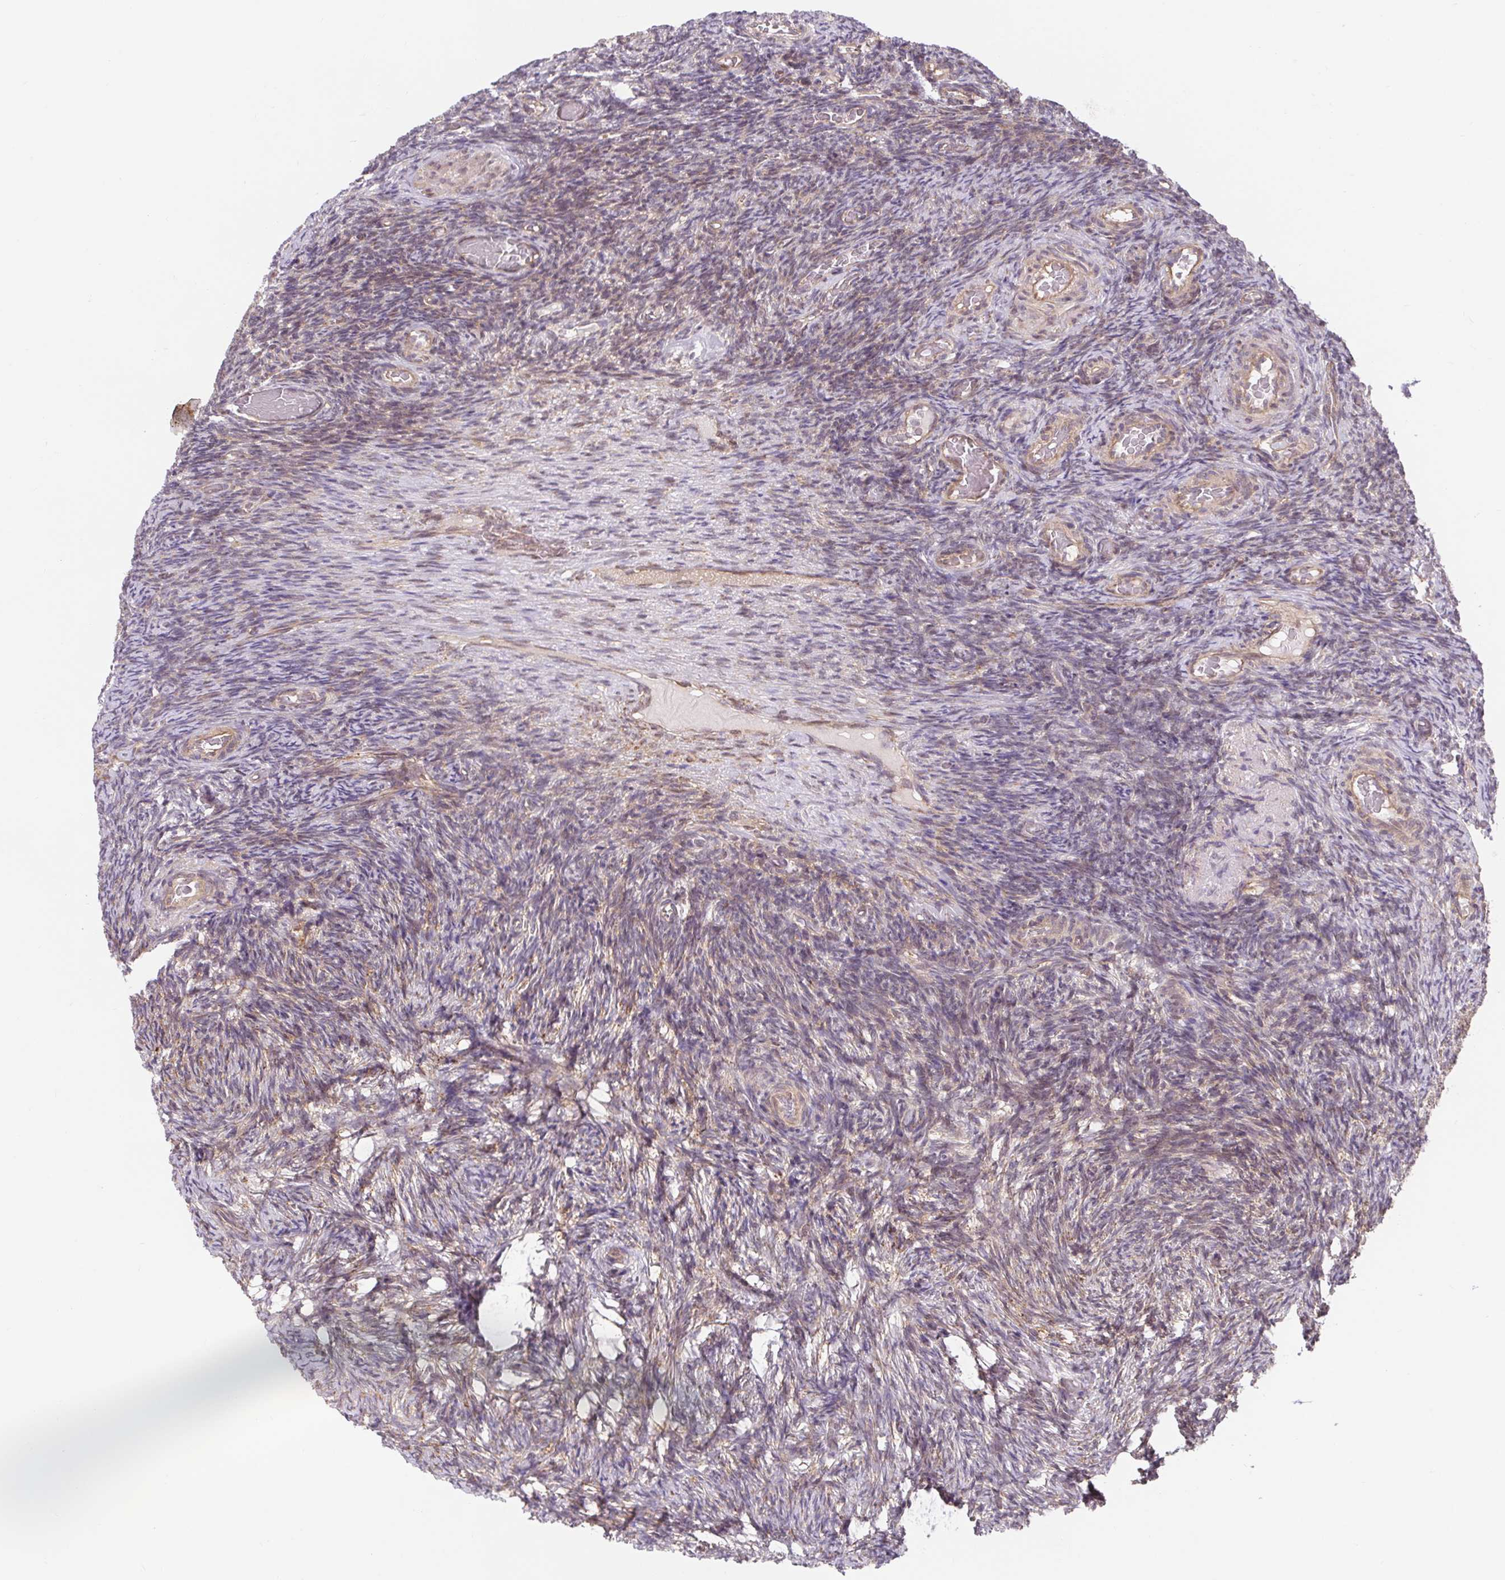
{"staining": {"intensity": "weak", "quantity": "<25%", "location": "cytoplasmic/membranous"}, "tissue": "ovary", "cell_type": "Ovarian stroma cells", "image_type": "normal", "snomed": [{"axis": "morphology", "description": "Normal tissue, NOS"}, {"axis": "topography", "description": "Ovary"}], "caption": "The immunohistochemistry micrograph has no significant positivity in ovarian stroma cells of ovary.", "gene": "LYPD5", "patient": {"sex": "female", "age": 34}}